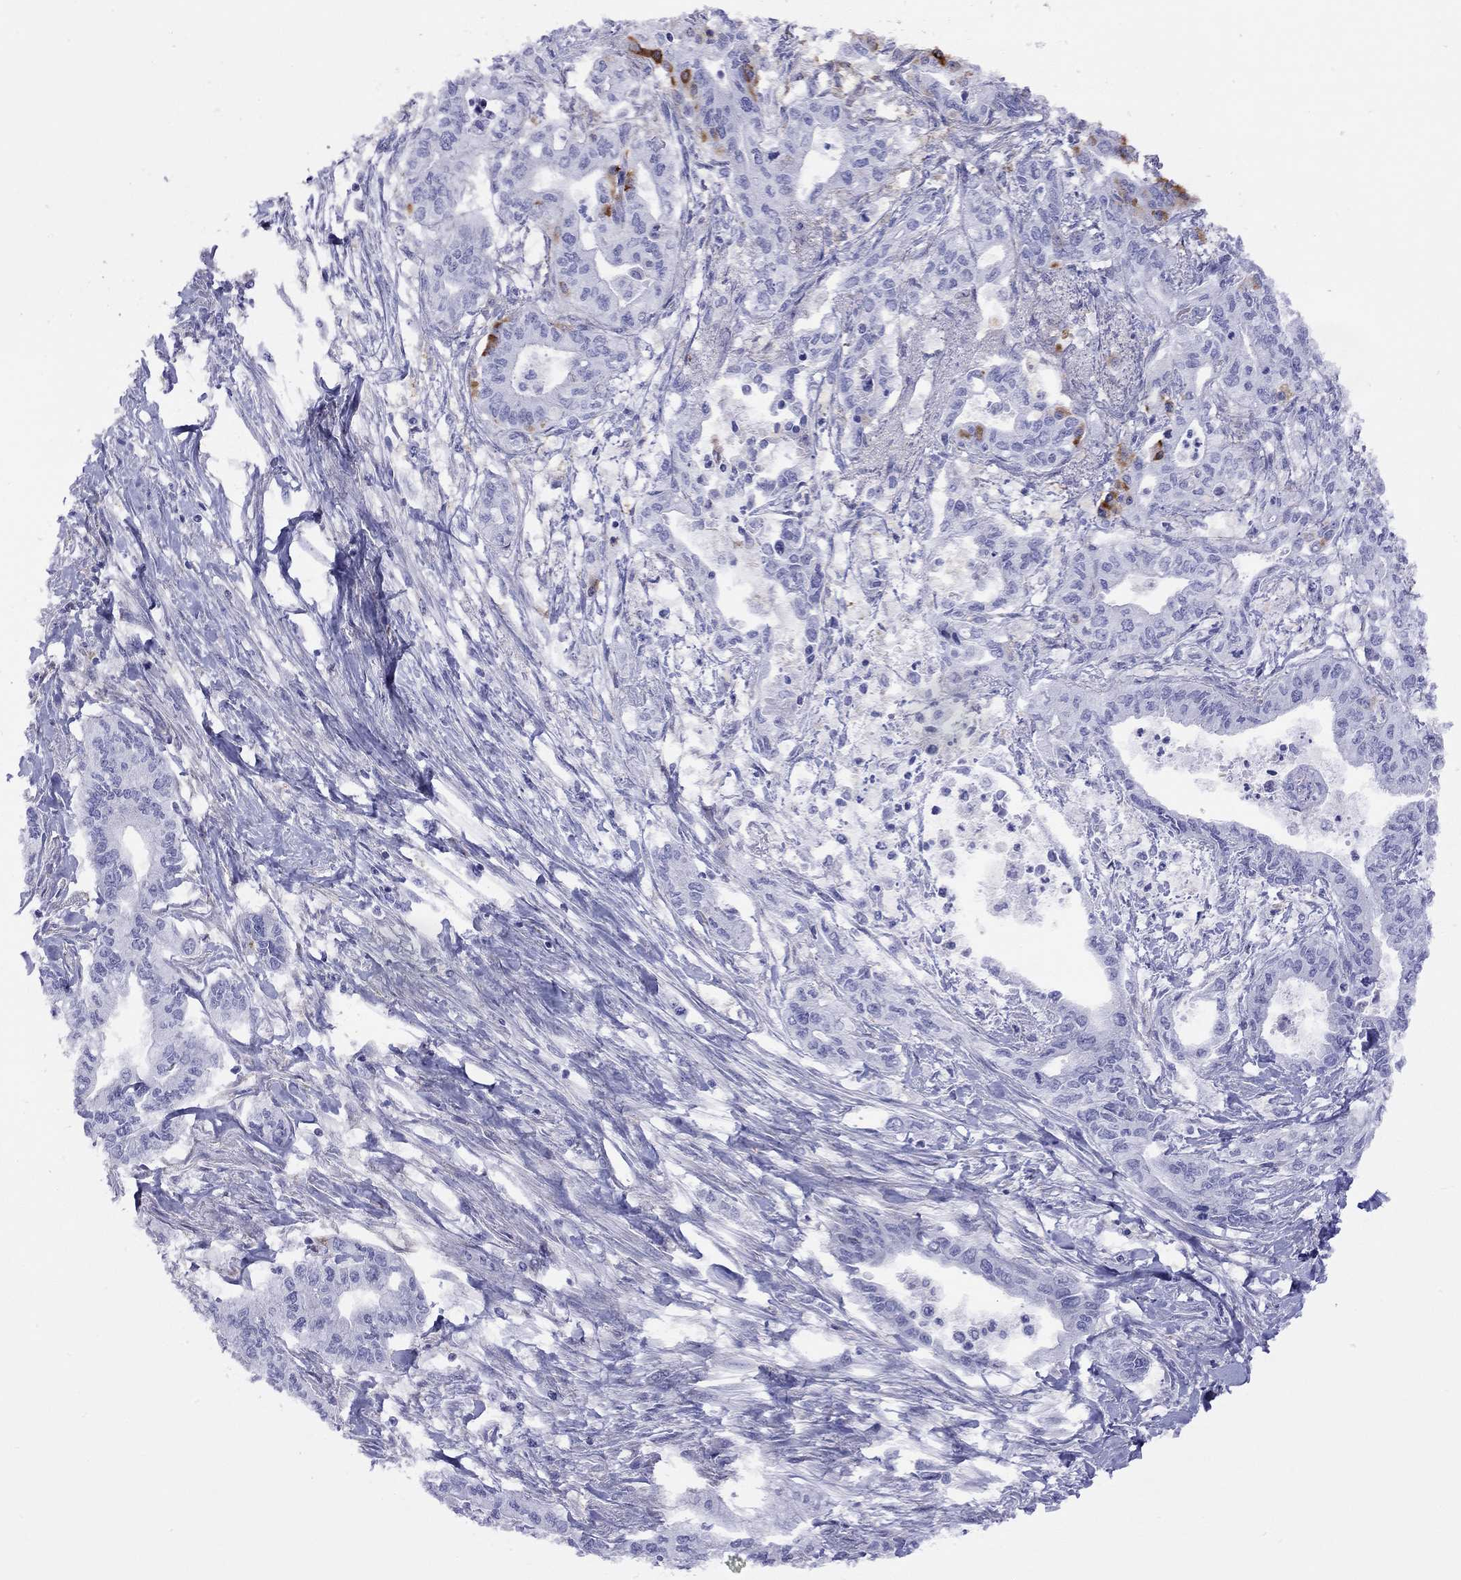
{"staining": {"intensity": "negative", "quantity": "none", "location": "none"}, "tissue": "pancreatic cancer", "cell_type": "Tumor cells", "image_type": "cancer", "snomed": [{"axis": "morphology", "description": "Adenocarcinoma, NOS"}, {"axis": "topography", "description": "Pancreas"}], "caption": "A histopathology image of human pancreatic cancer is negative for staining in tumor cells.", "gene": "SLC30A8", "patient": {"sex": "male", "age": 60}}